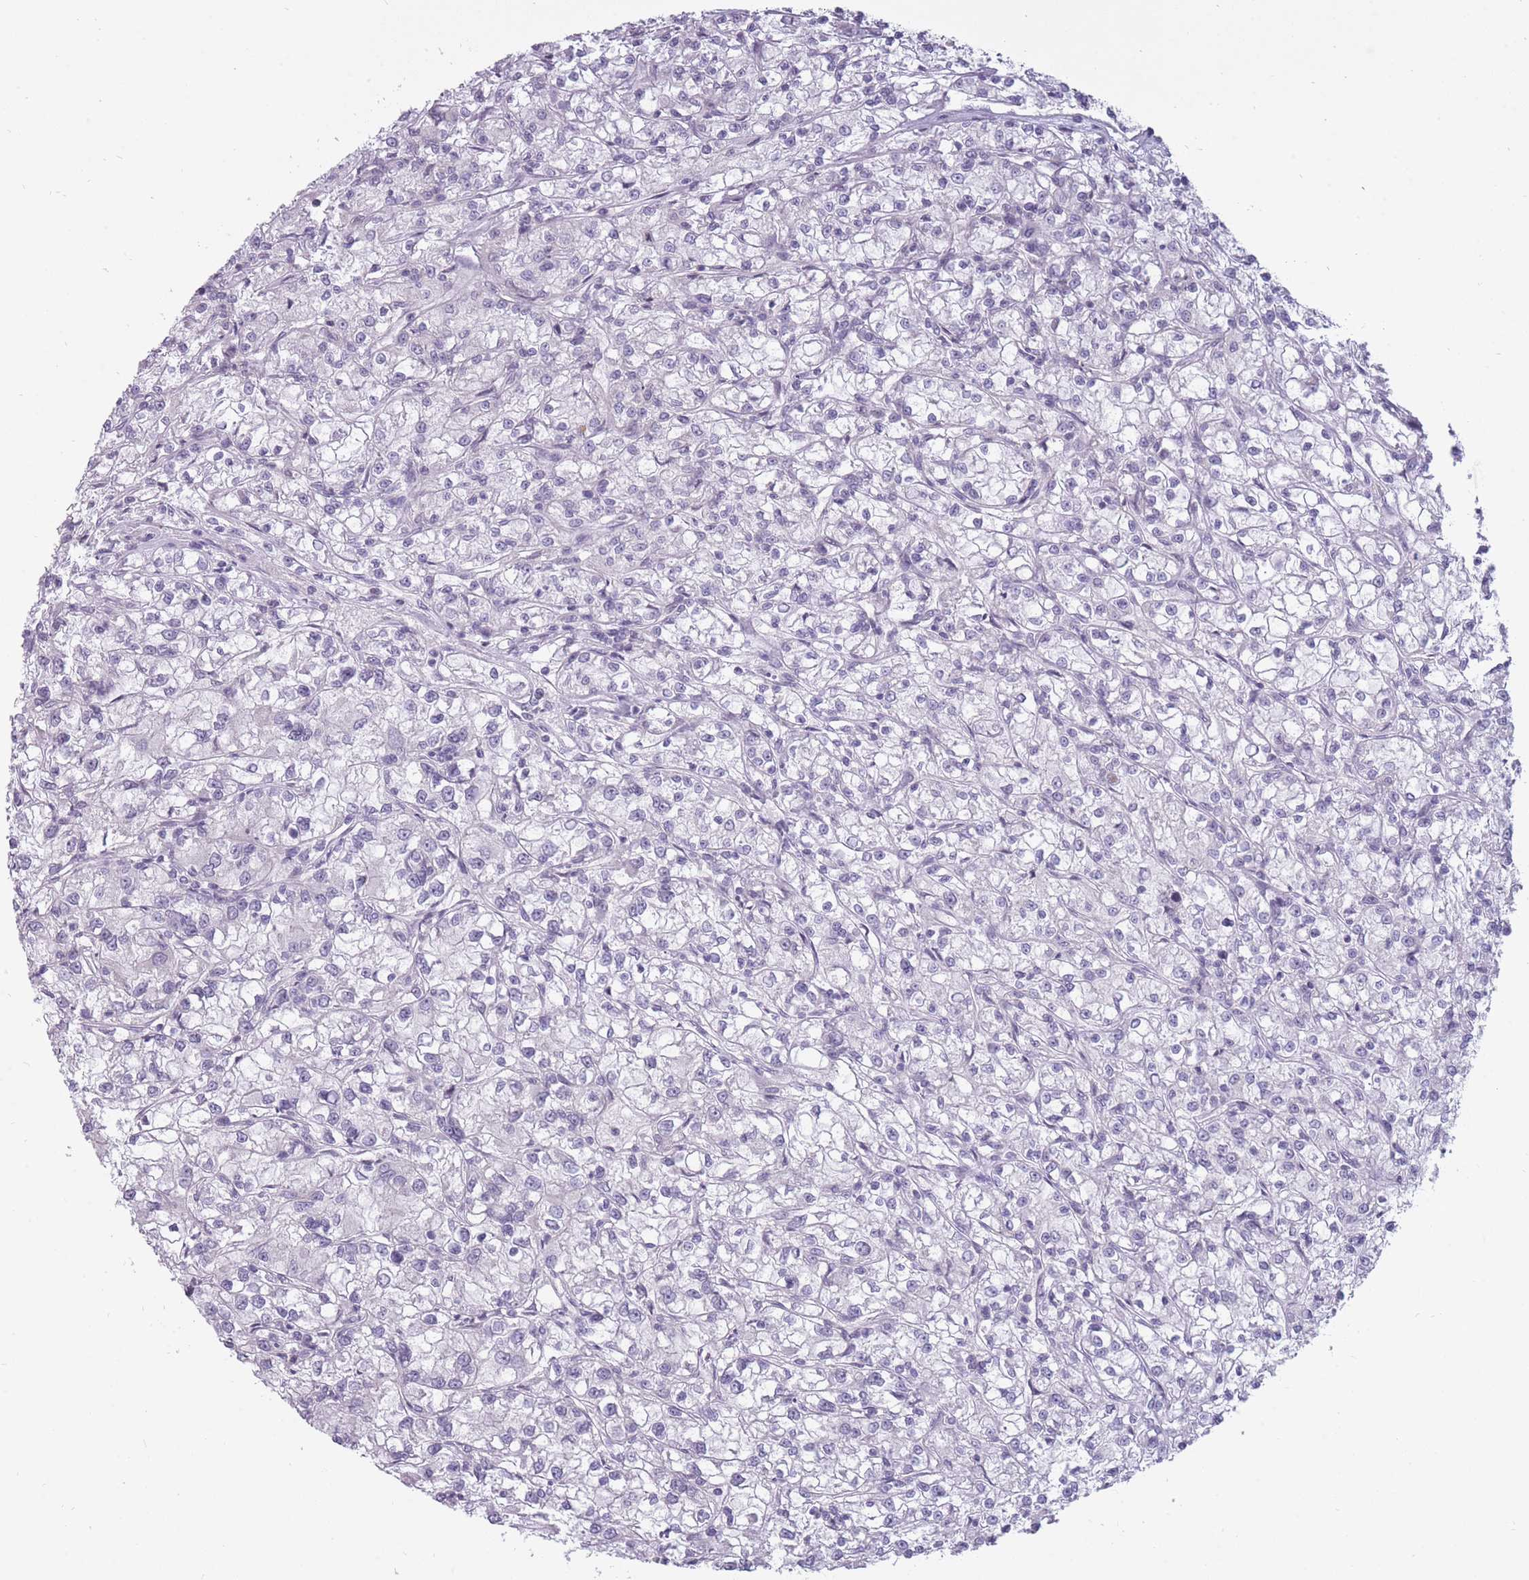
{"staining": {"intensity": "negative", "quantity": "none", "location": "none"}, "tissue": "renal cancer", "cell_type": "Tumor cells", "image_type": "cancer", "snomed": [{"axis": "morphology", "description": "Adenocarcinoma, NOS"}, {"axis": "topography", "description": "Kidney"}], "caption": "This is a image of immunohistochemistry staining of renal adenocarcinoma, which shows no staining in tumor cells.", "gene": "POMZP3", "patient": {"sex": "female", "age": 59}}